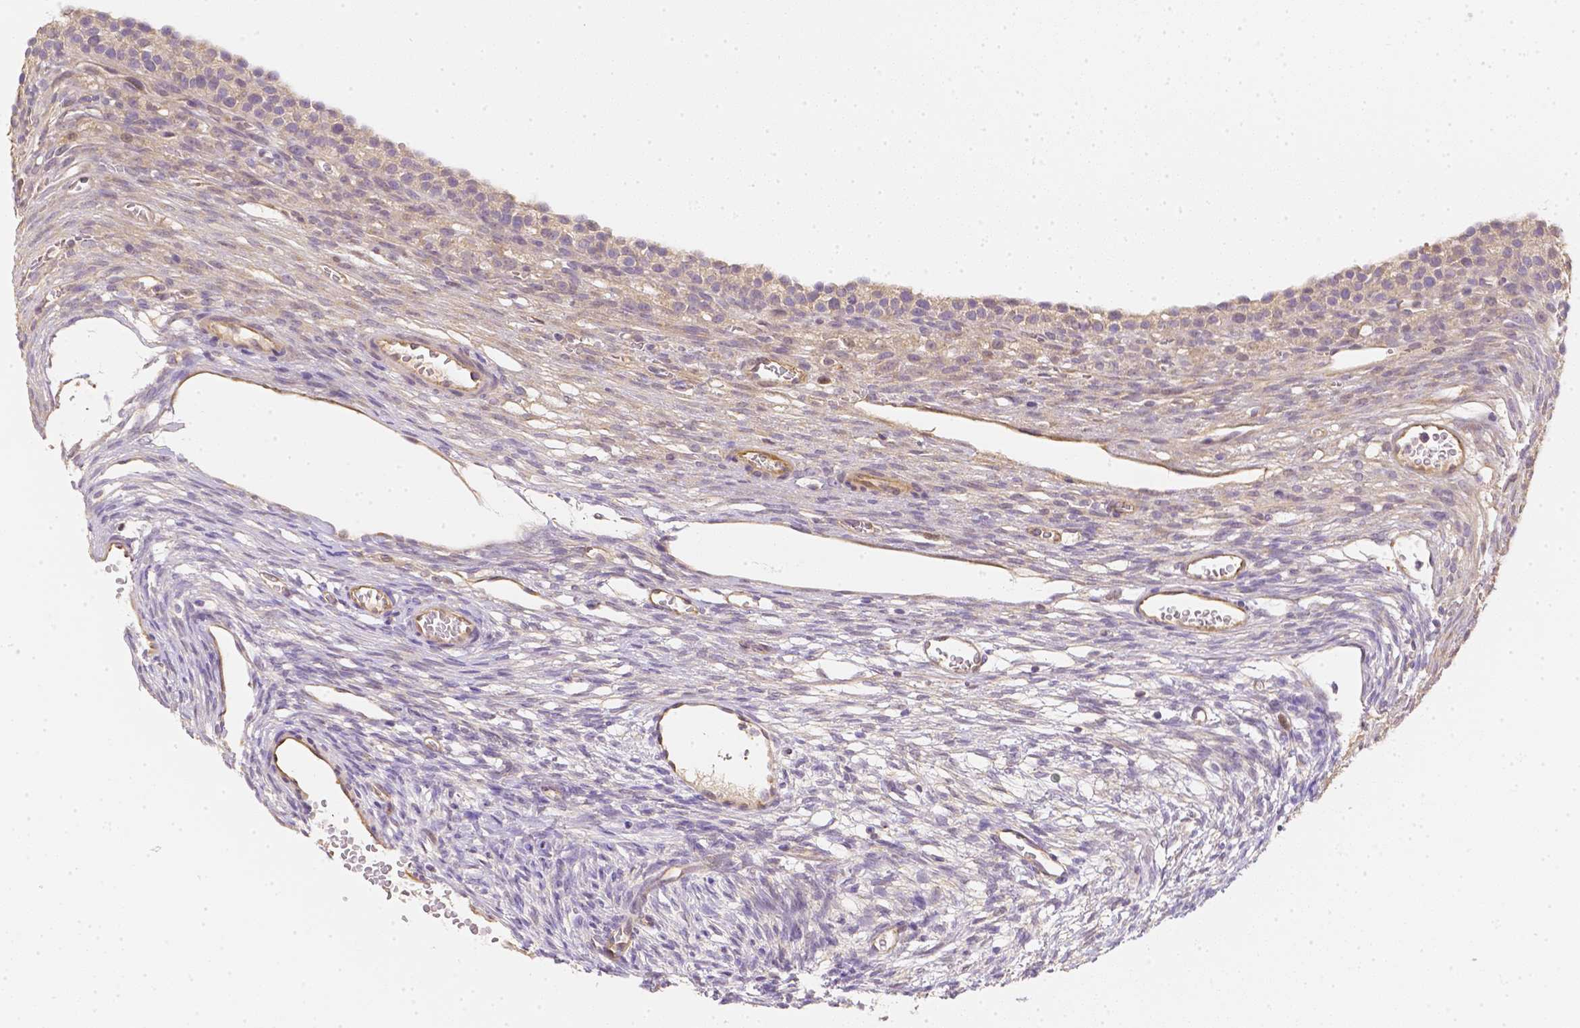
{"staining": {"intensity": "negative", "quantity": "none", "location": "none"}, "tissue": "ovary", "cell_type": "Ovarian stroma cells", "image_type": "normal", "snomed": [{"axis": "morphology", "description": "Normal tissue, NOS"}, {"axis": "topography", "description": "Ovary"}], "caption": "A high-resolution photomicrograph shows immunohistochemistry (IHC) staining of benign ovary, which displays no significant positivity in ovarian stroma cells. (Brightfield microscopy of DAB (3,3'-diaminobenzidine) immunohistochemistry at high magnification).", "gene": "C10orf67", "patient": {"sex": "female", "age": 34}}